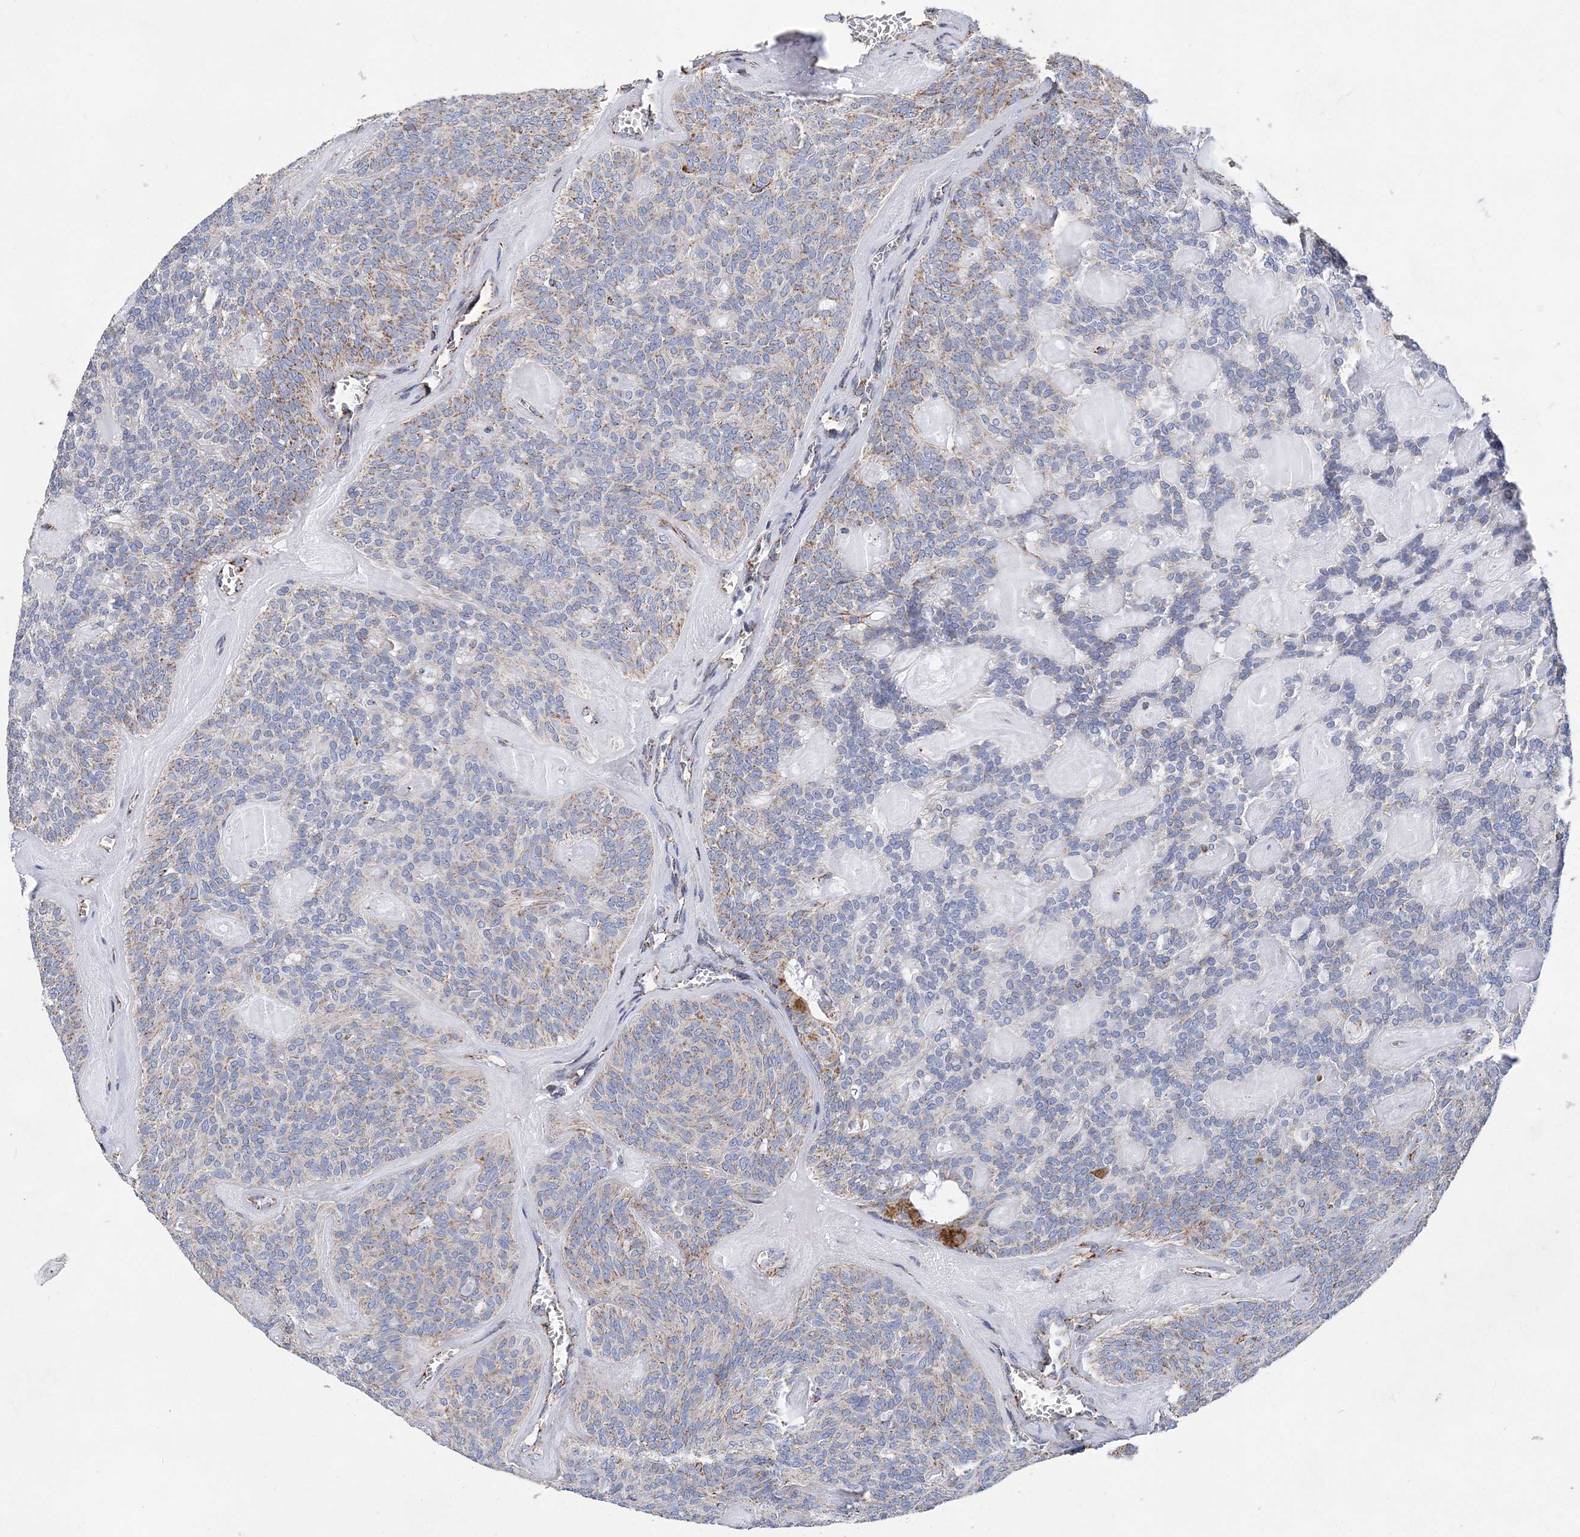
{"staining": {"intensity": "weak", "quantity": "25%-75%", "location": "cytoplasmic/membranous"}, "tissue": "head and neck cancer", "cell_type": "Tumor cells", "image_type": "cancer", "snomed": [{"axis": "morphology", "description": "Adenocarcinoma, NOS"}, {"axis": "topography", "description": "Head-Neck"}], "caption": "Adenocarcinoma (head and neck) stained for a protein exhibits weak cytoplasmic/membranous positivity in tumor cells.", "gene": "ACOT9", "patient": {"sex": "male", "age": 66}}